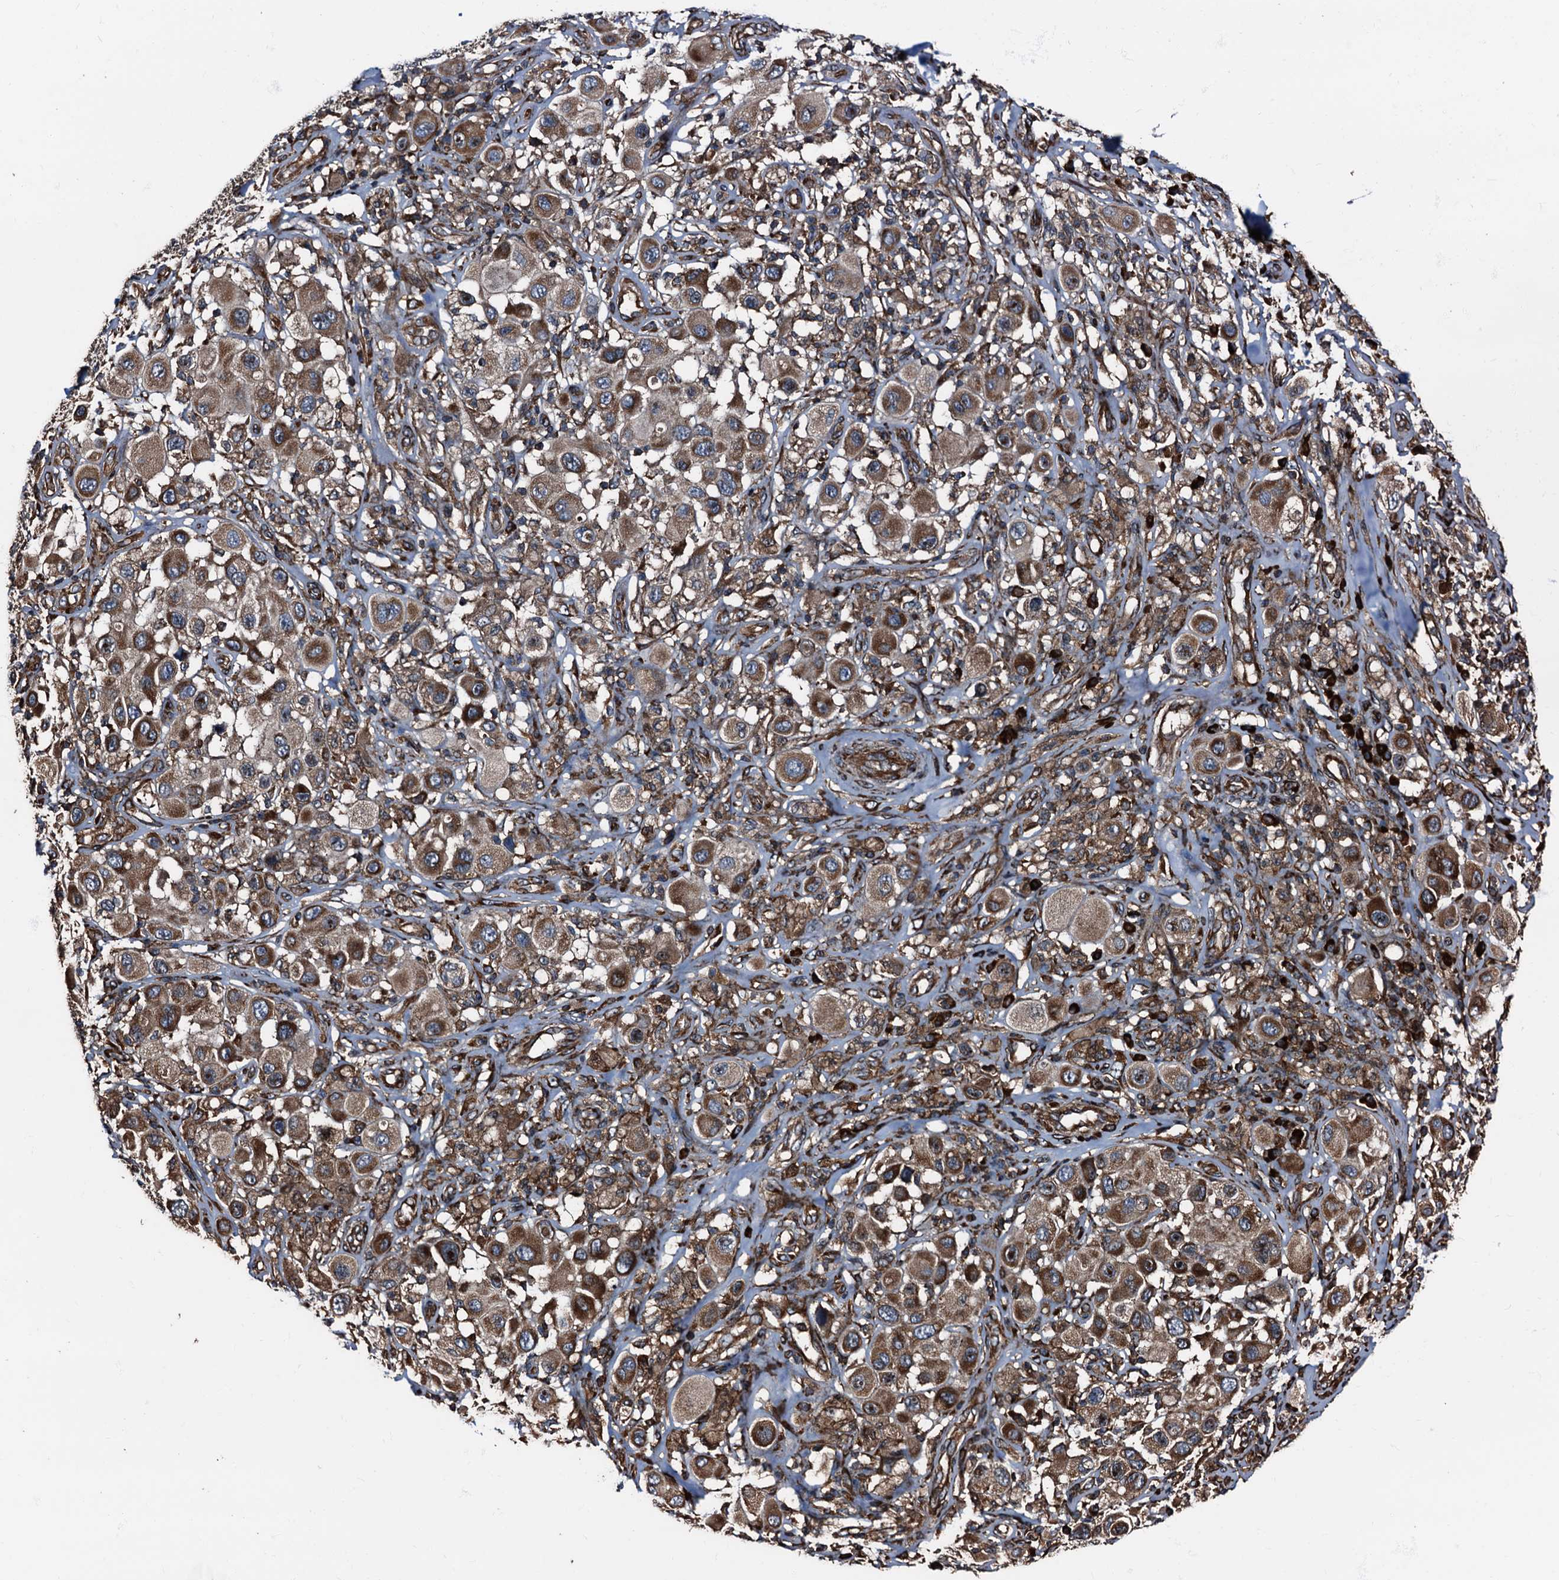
{"staining": {"intensity": "moderate", "quantity": ">75%", "location": "cytoplasmic/membranous"}, "tissue": "melanoma", "cell_type": "Tumor cells", "image_type": "cancer", "snomed": [{"axis": "morphology", "description": "Malignant melanoma, Metastatic site"}, {"axis": "topography", "description": "Skin"}], "caption": "This image exhibits malignant melanoma (metastatic site) stained with IHC to label a protein in brown. The cytoplasmic/membranous of tumor cells show moderate positivity for the protein. Nuclei are counter-stained blue.", "gene": "ATP2C1", "patient": {"sex": "male", "age": 41}}